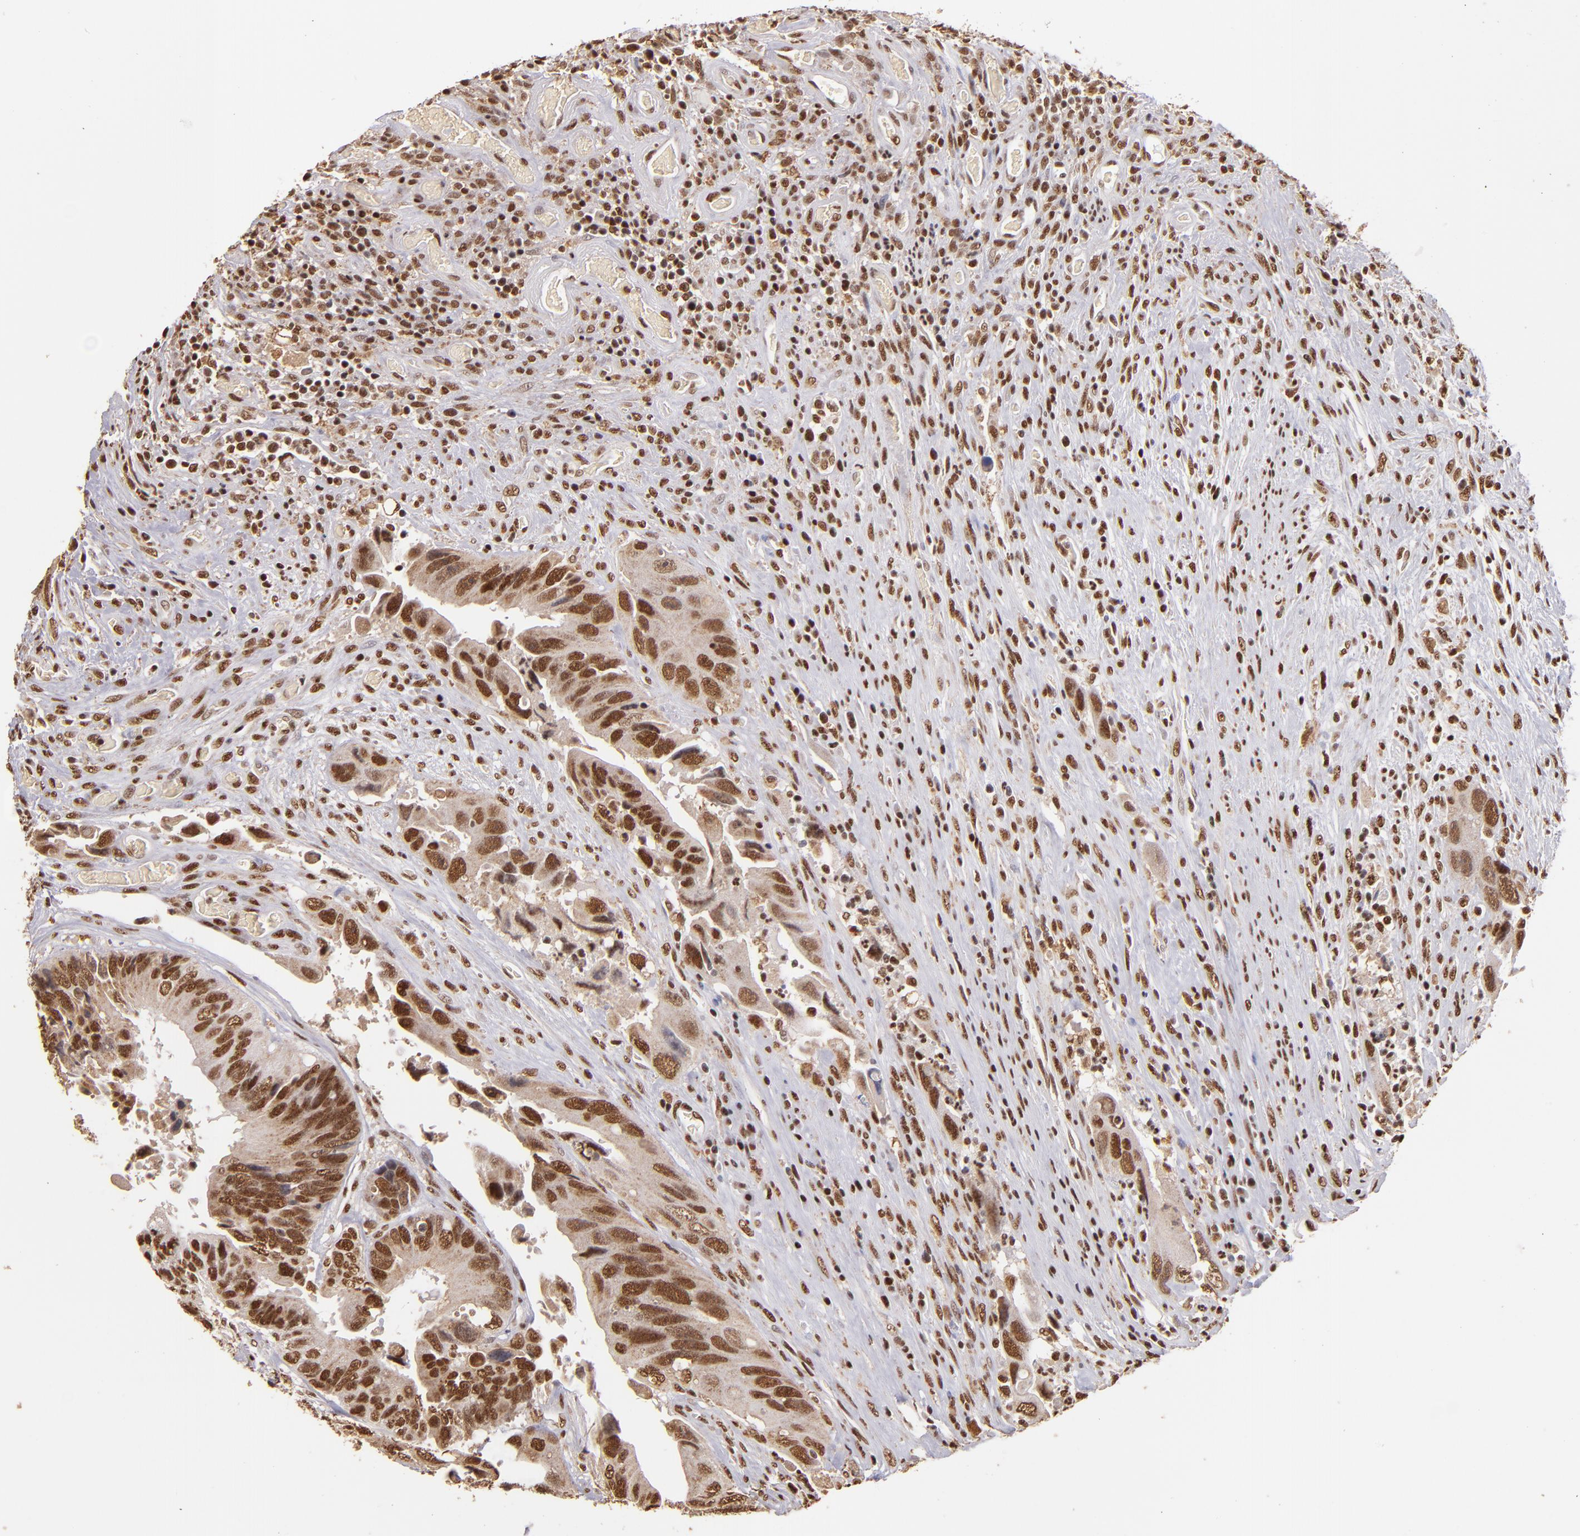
{"staining": {"intensity": "strong", "quantity": ">75%", "location": "cytoplasmic/membranous,nuclear"}, "tissue": "colorectal cancer", "cell_type": "Tumor cells", "image_type": "cancer", "snomed": [{"axis": "morphology", "description": "Adenocarcinoma, NOS"}, {"axis": "topography", "description": "Rectum"}], "caption": "The histopathology image reveals staining of colorectal cancer (adenocarcinoma), revealing strong cytoplasmic/membranous and nuclear protein staining (brown color) within tumor cells.", "gene": "SP1", "patient": {"sex": "male", "age": 70}}